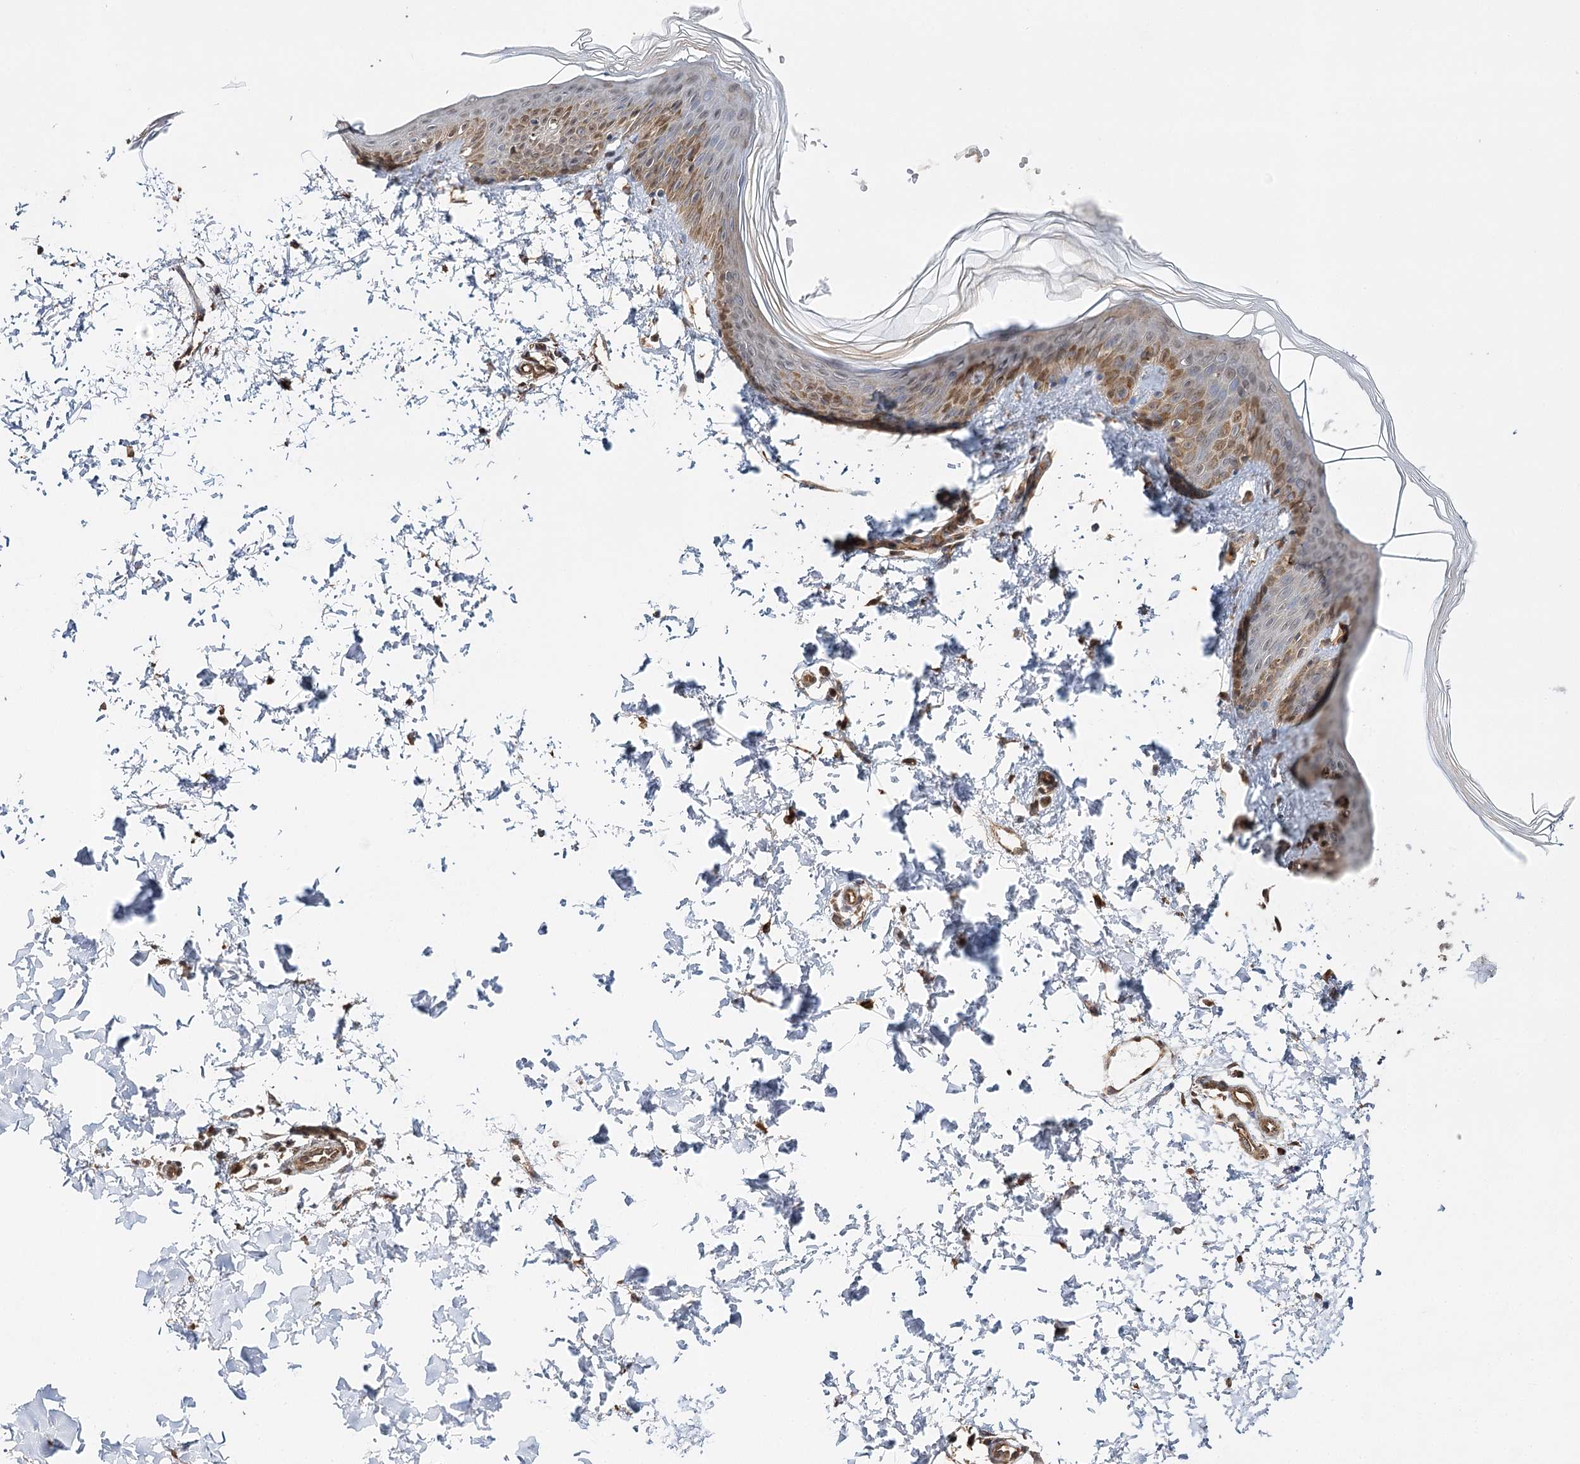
{"staining": {"intensity": "strong", "quantity": ">75%", "location": "cytoplasmic/membranous"}, "tissue": "skin", "cell_type": "Fibroblasts", "image_type": "normal", "snomed": [{"axis": "morphology", "description": "Normal tissue, NOS"}, {"axis": "morphology", "description": "Neoplasm, benign, NOS"}, {"axis": "topography", "description": "Skin"}, {"axis": "topography", "description": "Soft tissue"}], "caption": "Skin stained with DAB immunohistochemistry (IHC) displays high levels of strong cytoplasmic/membranous expression in approximately >75% of fibroblasts. The staining was performed using DAB to visualize the protein expression in brown, while the nuclei were stained in blue with hematoxylin (Magnification: 20x).", "gene": "DNAJB14", "patient": {"sex": "male", "age": 26}}